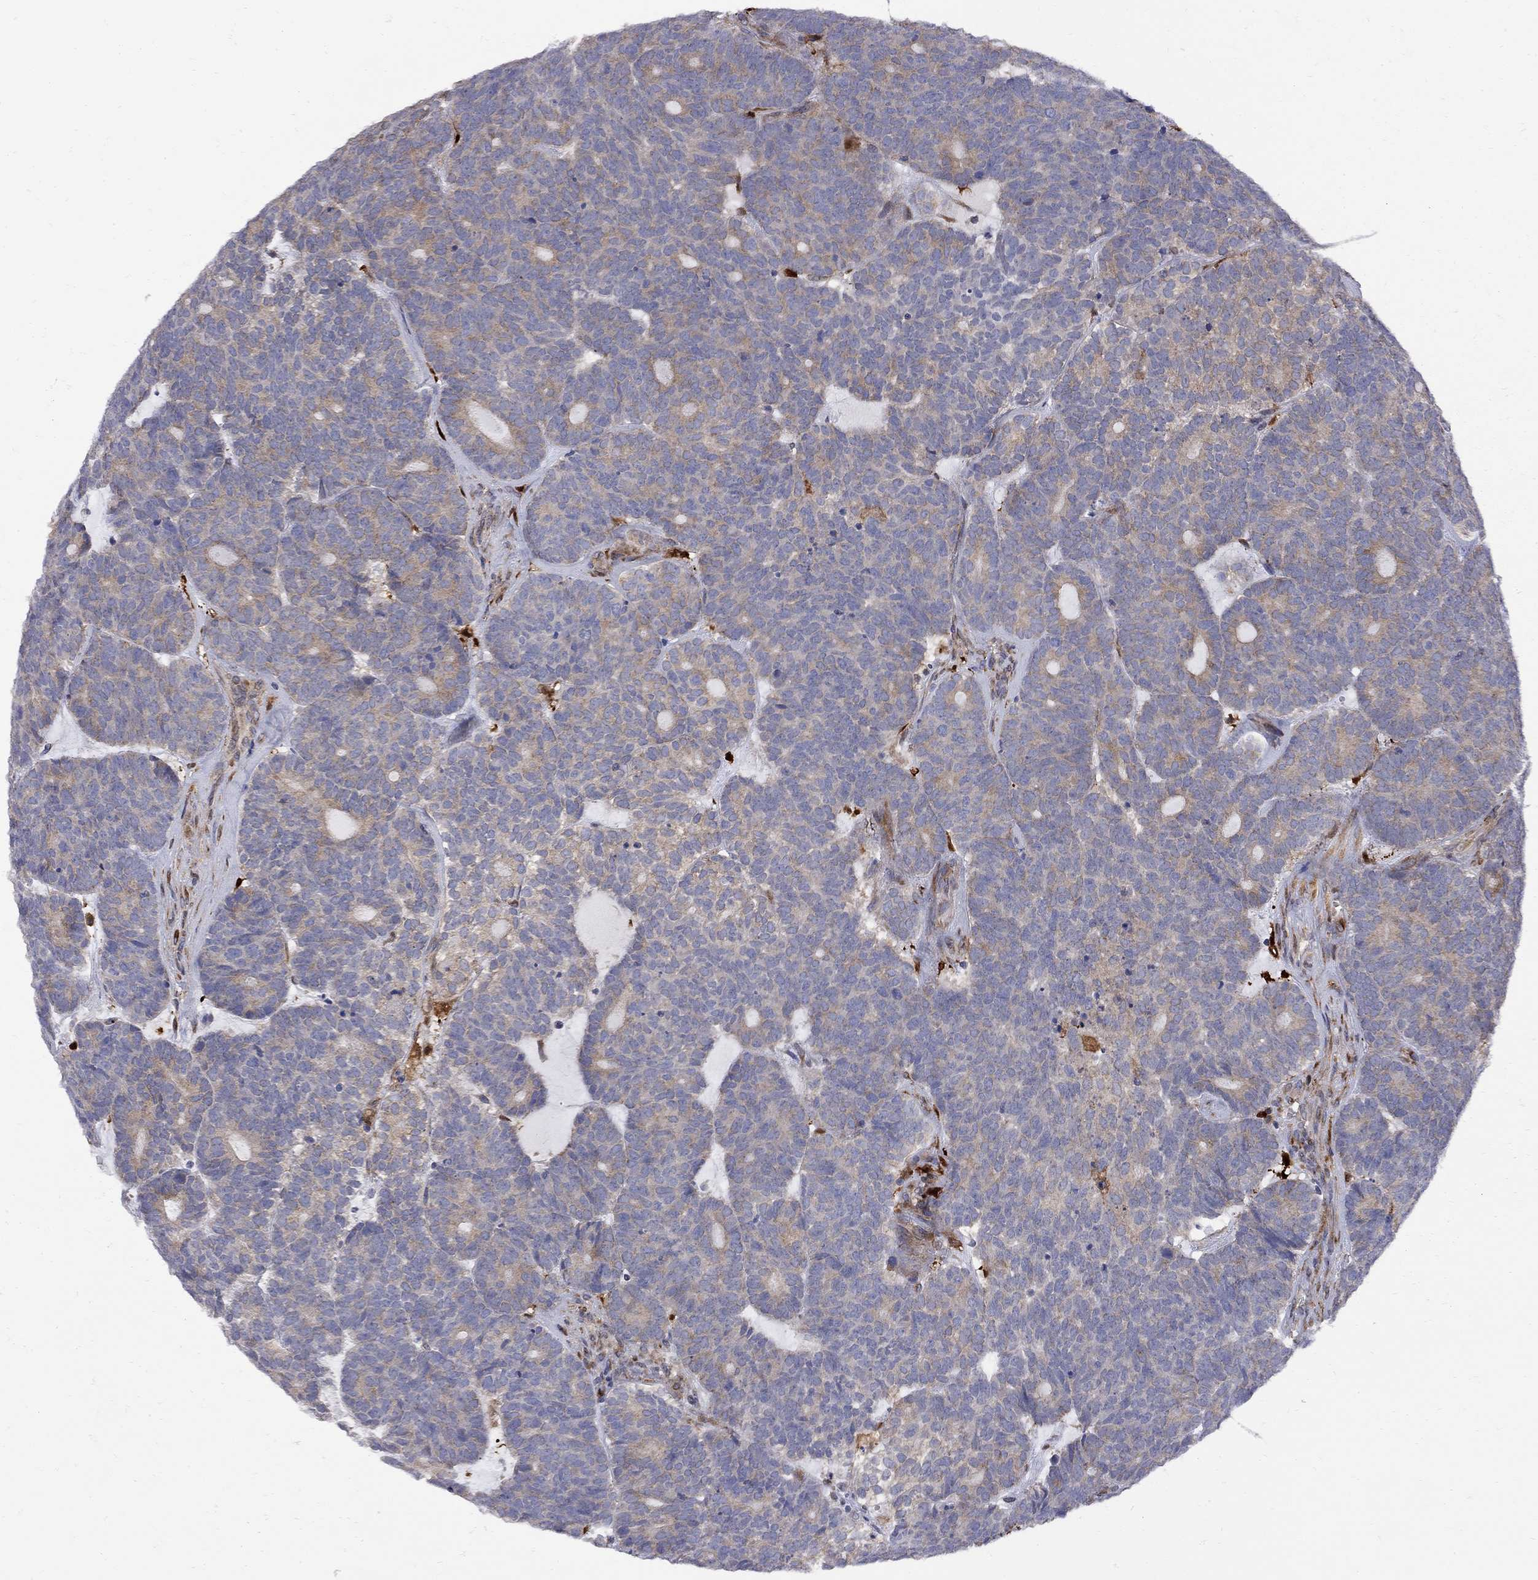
{"staining": {"intensity": "weak", "quantity": "25%-75%", "location": "cytoplasmic/membranous"}, "tissue": "head and neck cancer", "cell_type": "Tumor cells", "image_type": "cancer", "snomed": [{"axis": "morphology", "description": "Adenocarcinoma, NOS"}, {"axis": "topography", "description": "Head-Neck"}], "caption": "Immunohistochemistry (IHC) histopathology image of human head and neck adenocarcinoma stained for a protein (brown), which reveals low levels of weak cytoplasmic/membranous expression in about 25%-75% of tumor cells.", "gene": "MTHFR", "patient": {"sex": "female", "age": 81}}